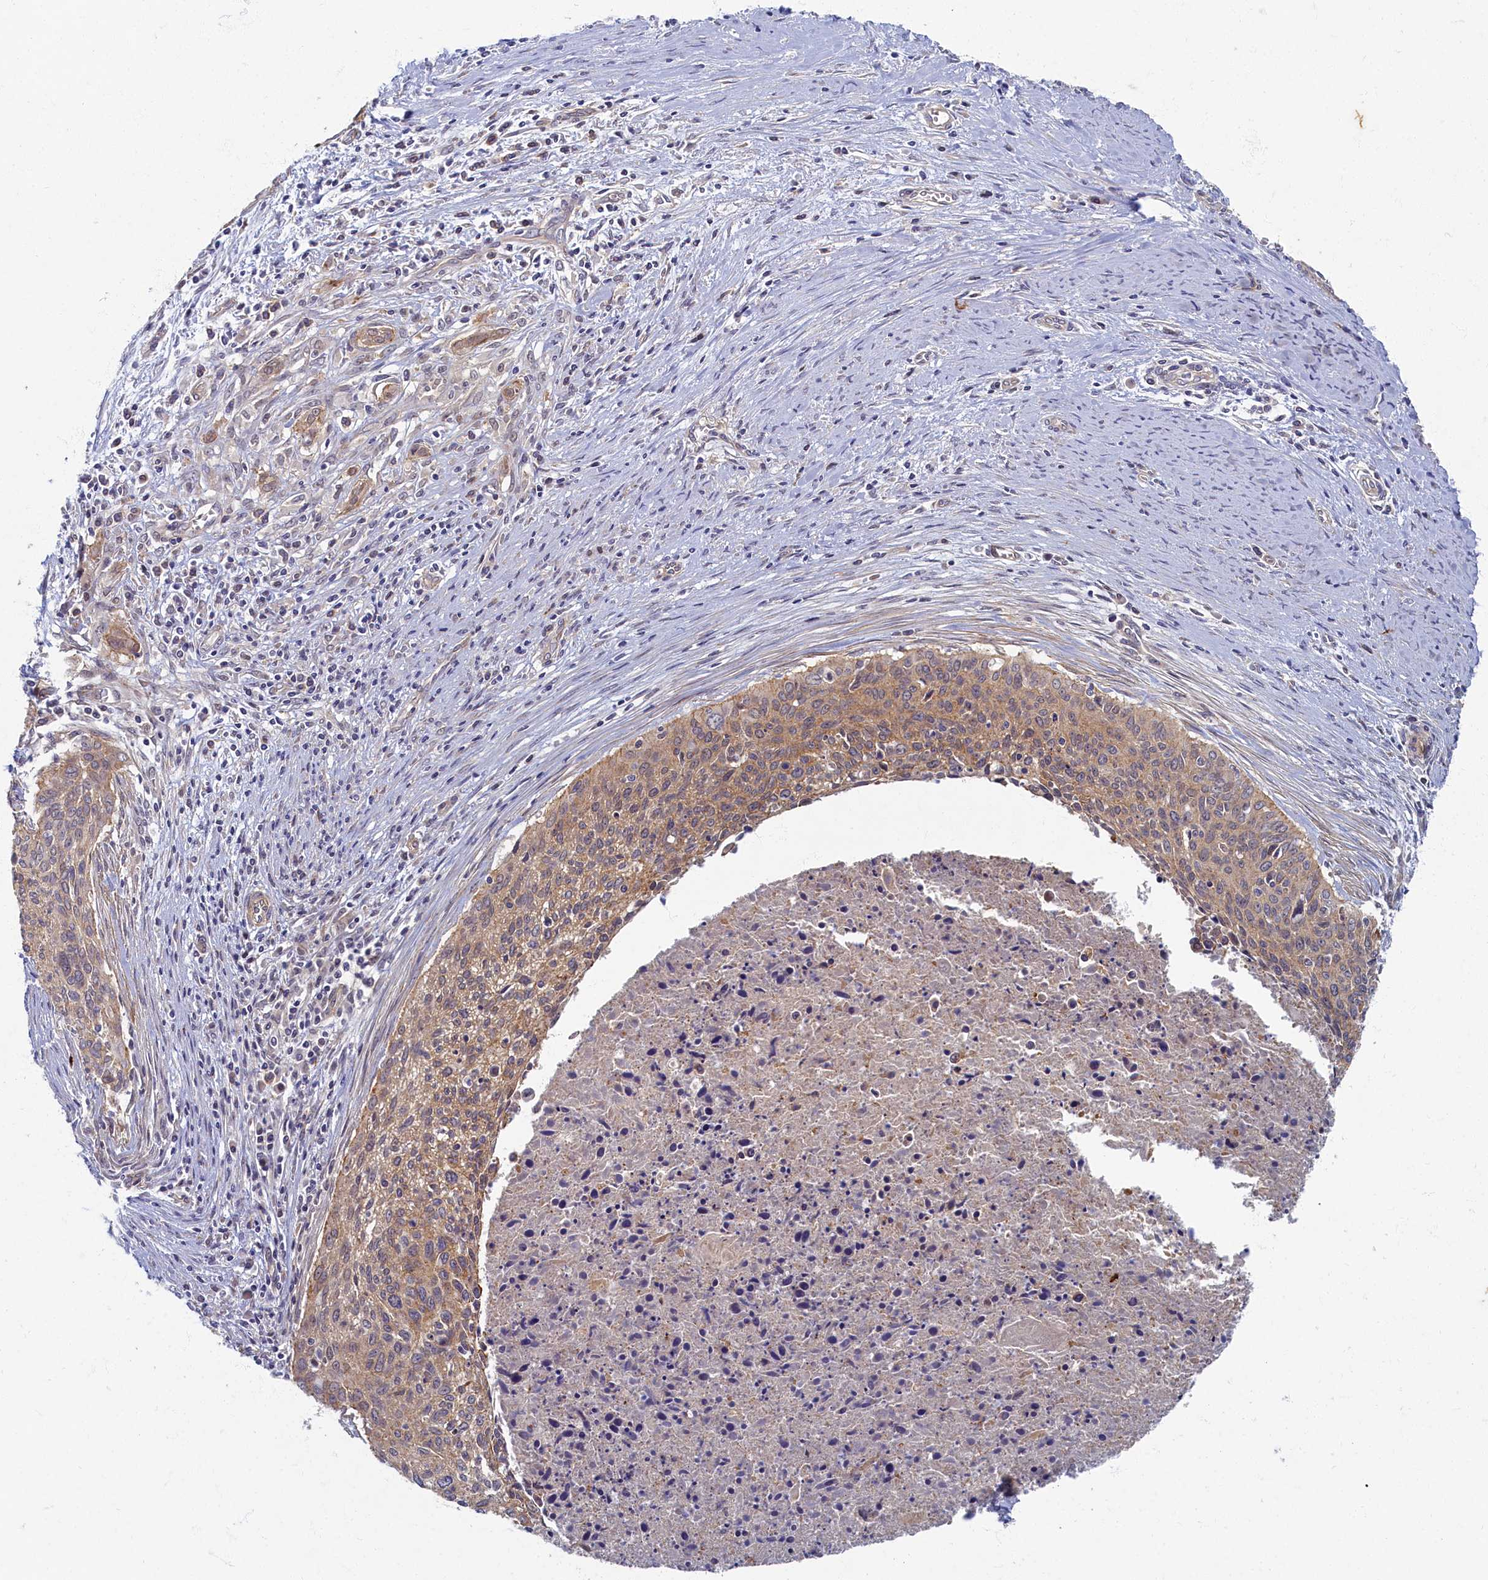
{"staining": {"intensity": "weak", "quantity": ">75%", "location": "cytoplasmic/membranous"}, "tissue": "cervical cancer", "cell_type": "Tumor cells", "image_type": "cancer", "snomed": [{"axis": "morphology", "description": "Squamous cell carcinoma, NOS"}, {"axis": "topography", "description": "Cervix"}], "caption": "A brown stain highlights weak cytoplasmic/membranous positivity of a protein in cervical cancer tumor cells. The staining was performed using DAB (3,3'-diaminobenzidine) to visualize the protein expression in brown, while the nuclei were stained in blue with hematoxylin (Magnification: 20x).", "gene": "WDR59", "patient": {"sex": "female", "age": 55}}